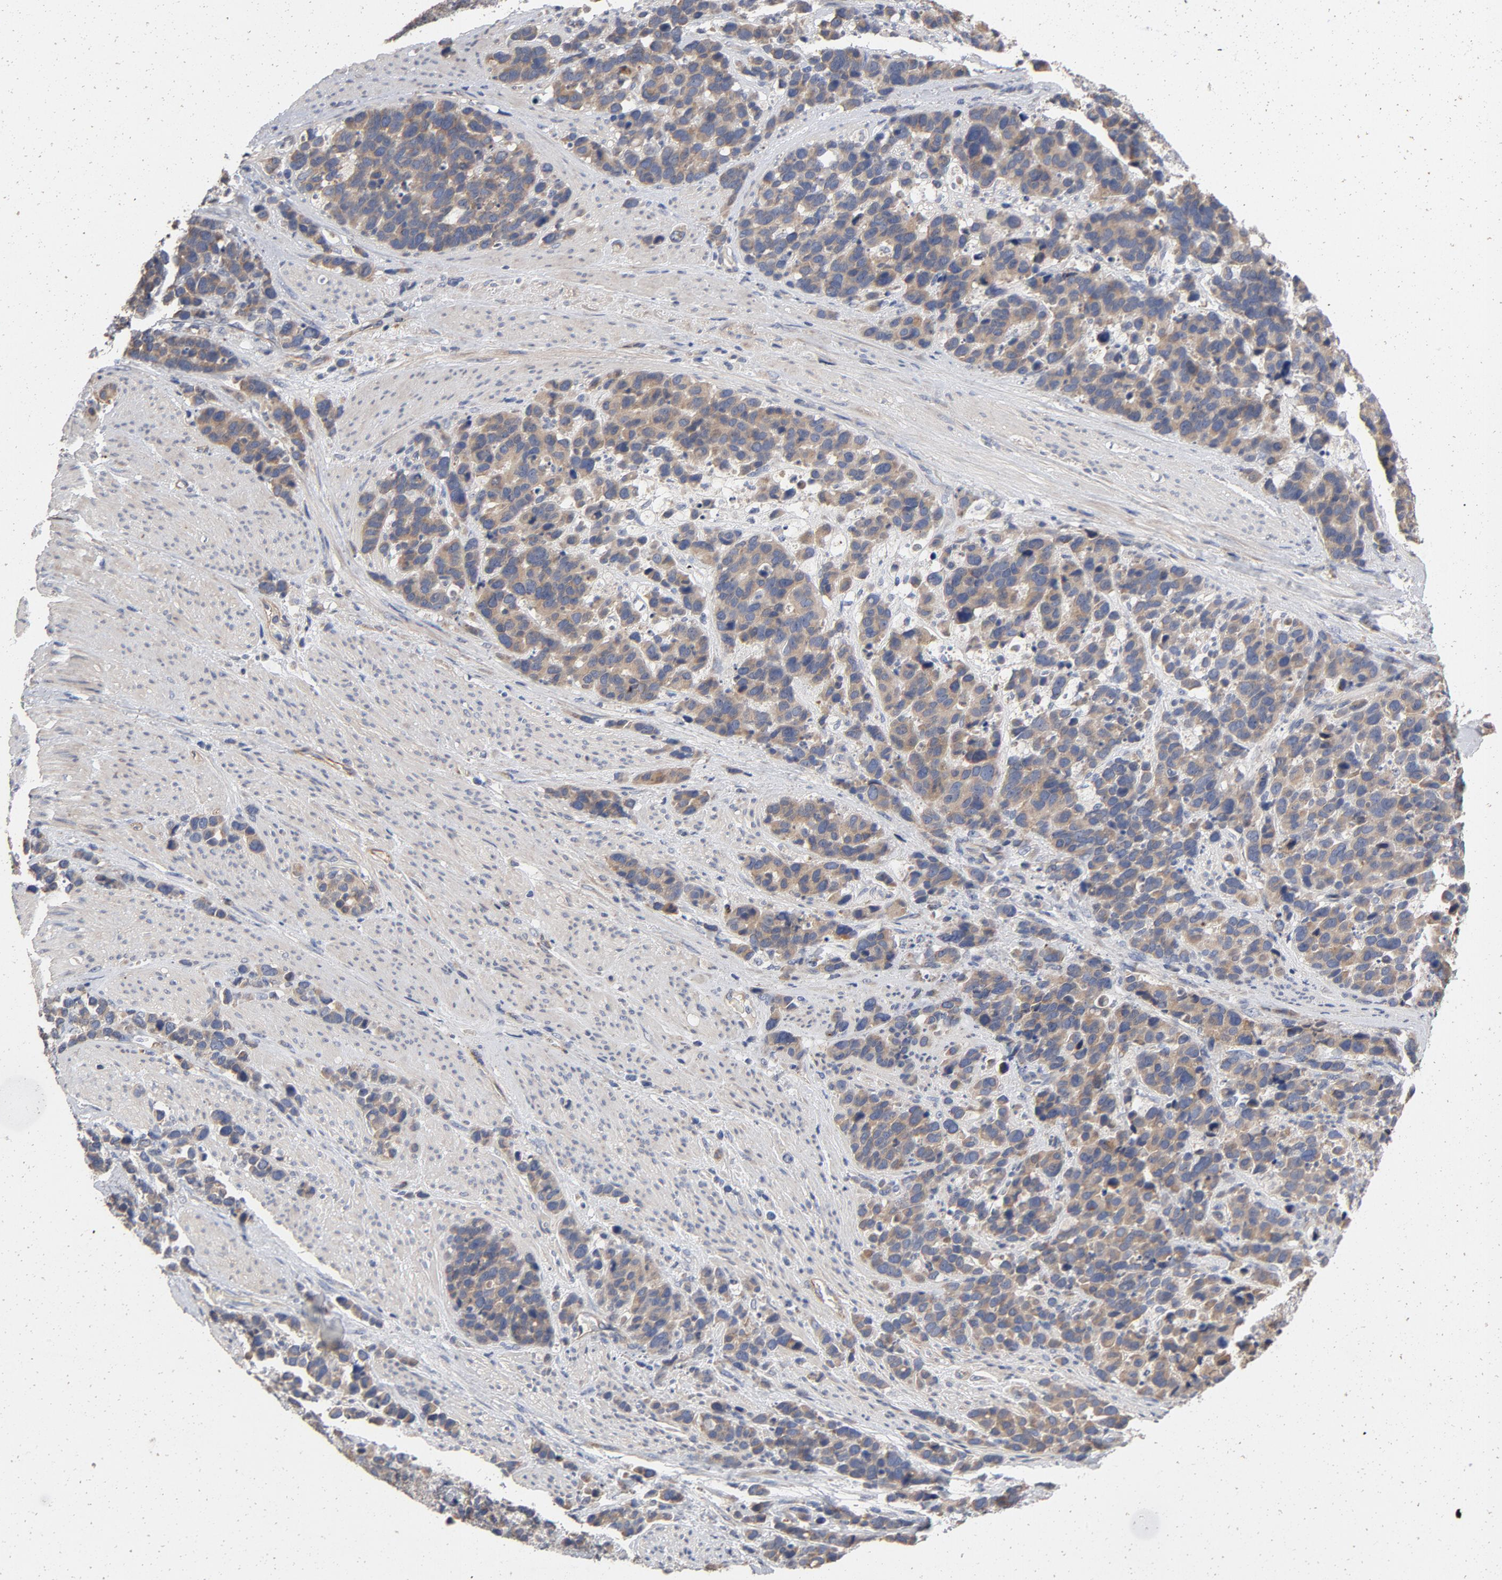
{"staining": {"intensity": "weak", "quantity": ">75%", "location": "cytoplasmic/membranous"}, "tissue": "stomach cancer", "cell_type": "Tumor cells", "image_type": "cancer", "snomed": [{"axis": "morphology", "description": "Adenocarcinoma, NOS"}, {"axis": "topography", "description": "Stomach, upper"}], "caption": "A high-resolution photomicrograph shows immunohistochemistry (IHC) staining of stomach cancer (adenocarcinoma), which shows weak cytoplasmic/membranous expression in approximately >75% of tumor cells.", "gene": "CCDC134", "patient": {"sex": "male", "age": 71}}